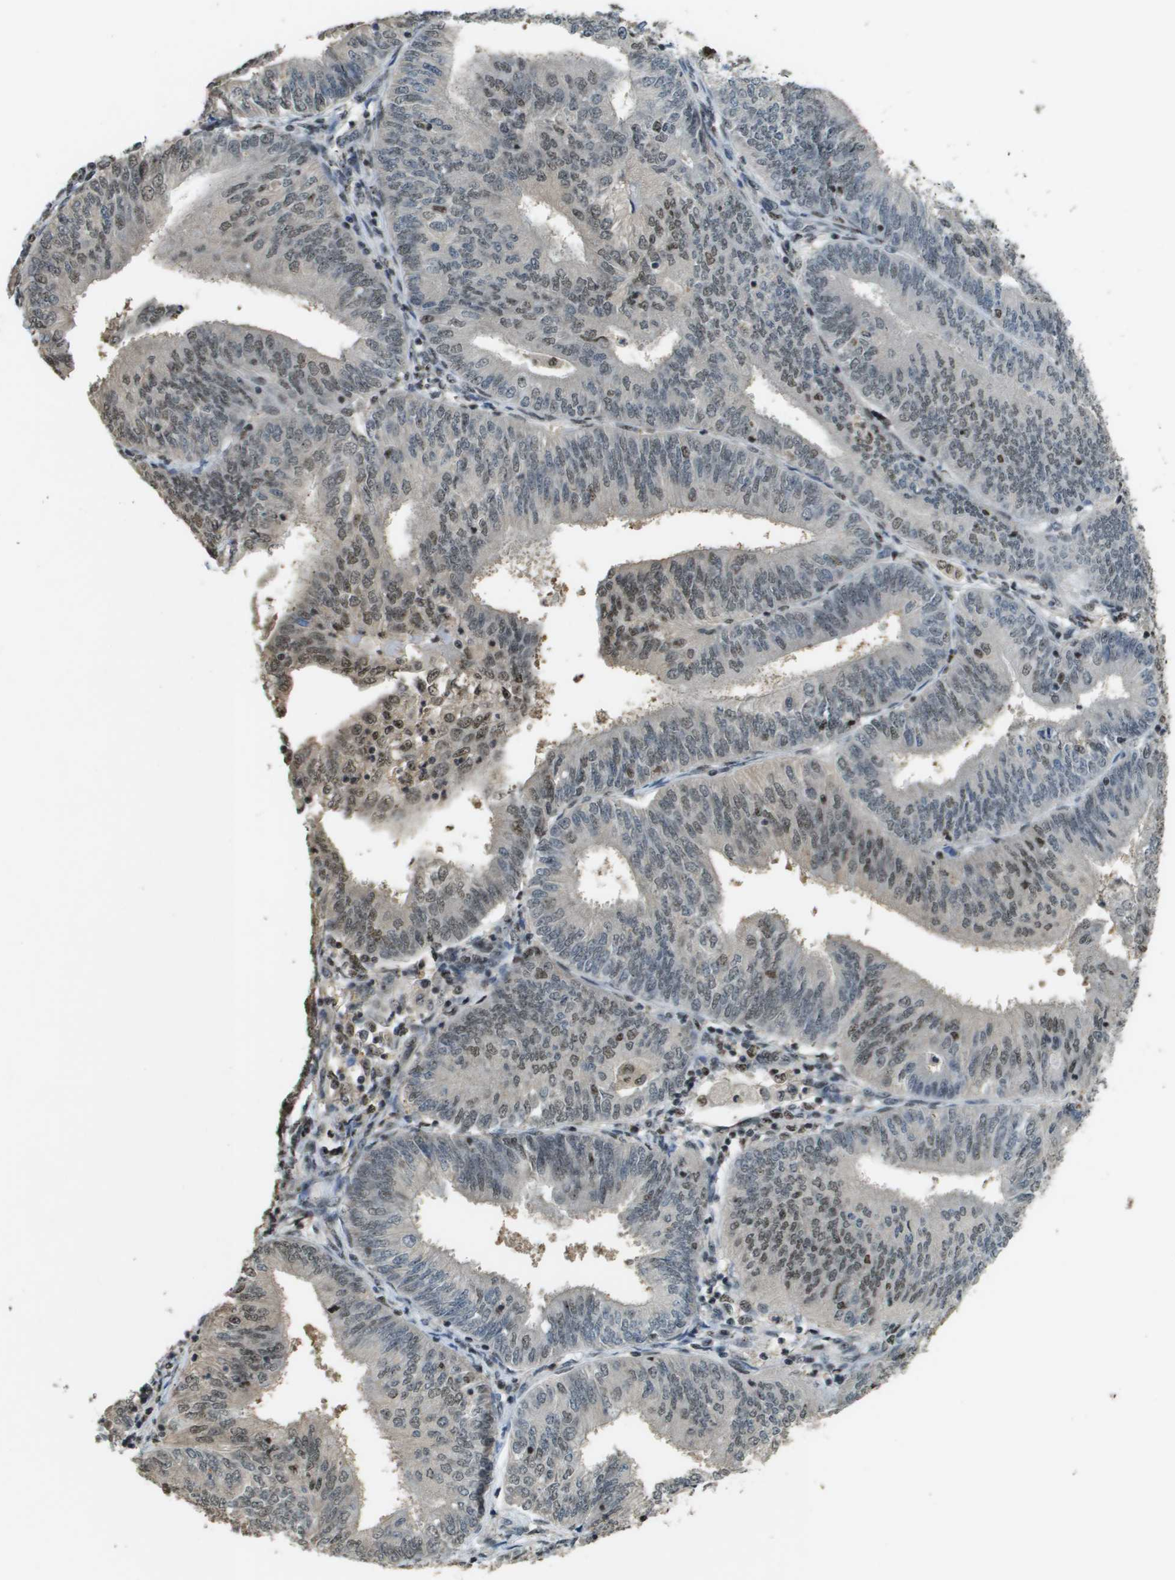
{"staining": {"intensity": "weak", "quantity": "25%-75%", "location": "nuclear"}, "tissue": "endometrial cancer", "cell_type": "Tumor cells", "image_type": "cancer", "snomed": [{"axis": "morphology", "description": "Adenocarcinoma, NOS"}, {"axis": "topography", "description": "Endometrium"}], "caption": "A photomicrograph showing weak nuclear positivity in about 25%-75% of tumor cells in endometrial cancer (adenocarcinoma), as visualized by brown immunohistochemical staining.", "gene": "SP100", "patient": {"sex": "female", "age": 58}}